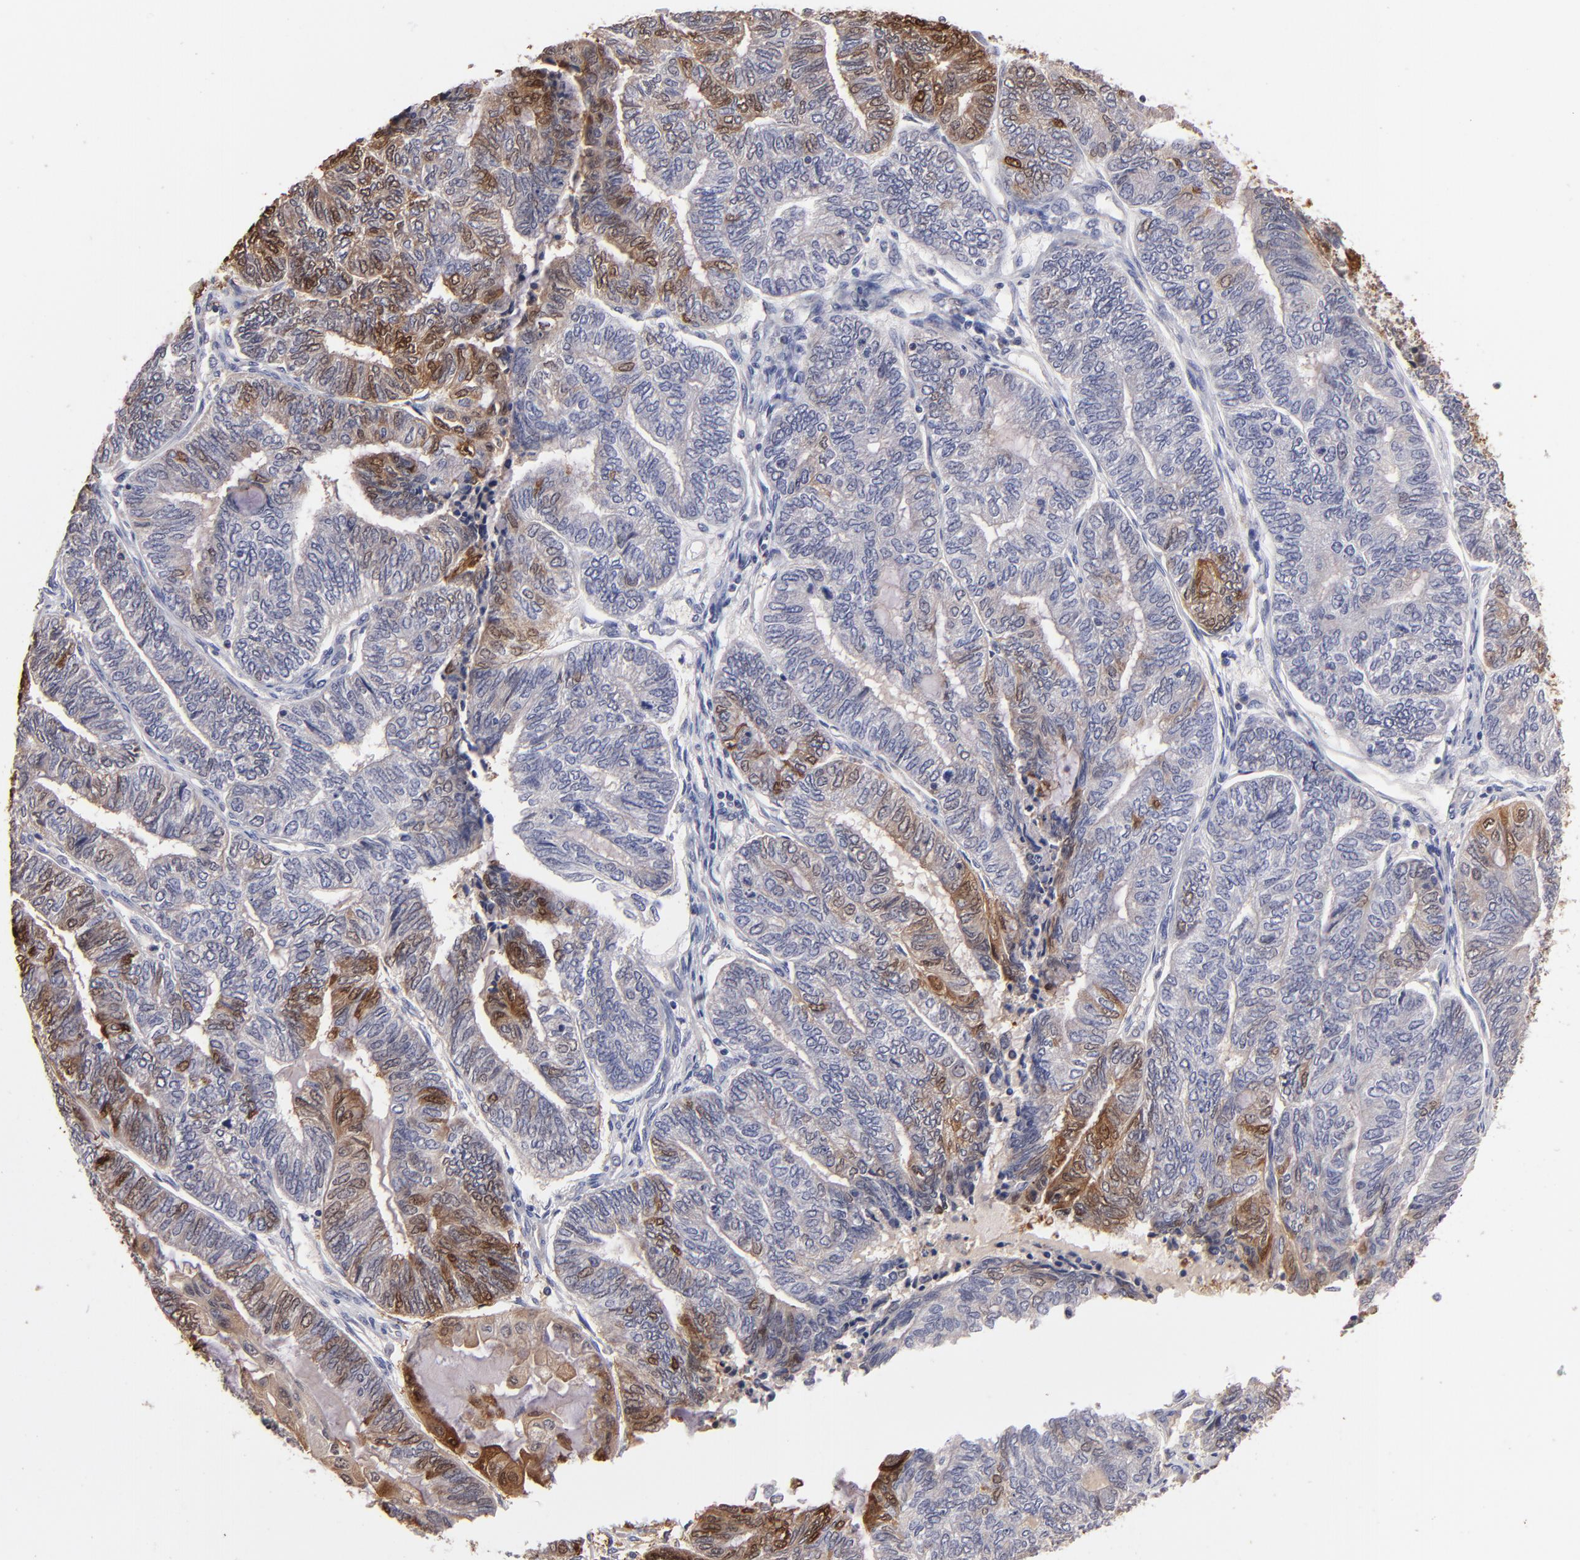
{"staining": {"intensity": "moderate", "quantity": "<25%", "location": "cytoplasmic/membranous,nuclear"}, "tissue": "endometrial cancer", "cell_type": "Tumor cells", "image_type": "cancer", "snomed": [{"axis": "morphology", "description": "Adenocarcinoma, NOS"}, {"axis": "topography", "description": "Uterus"}, {"axis": "topography", "description": "Endometrium"}], "caption": "The image reveals staining of endometrial cancer (adenocarcinoma), revealing moderate cytoplasmic/membranous and nuclear protein expression (brown color) within tumor cells. (IHC, brightfield microscopy, high magnification).", "gene": "S100A1", "patient": {"sex": "female", "age": 70}}